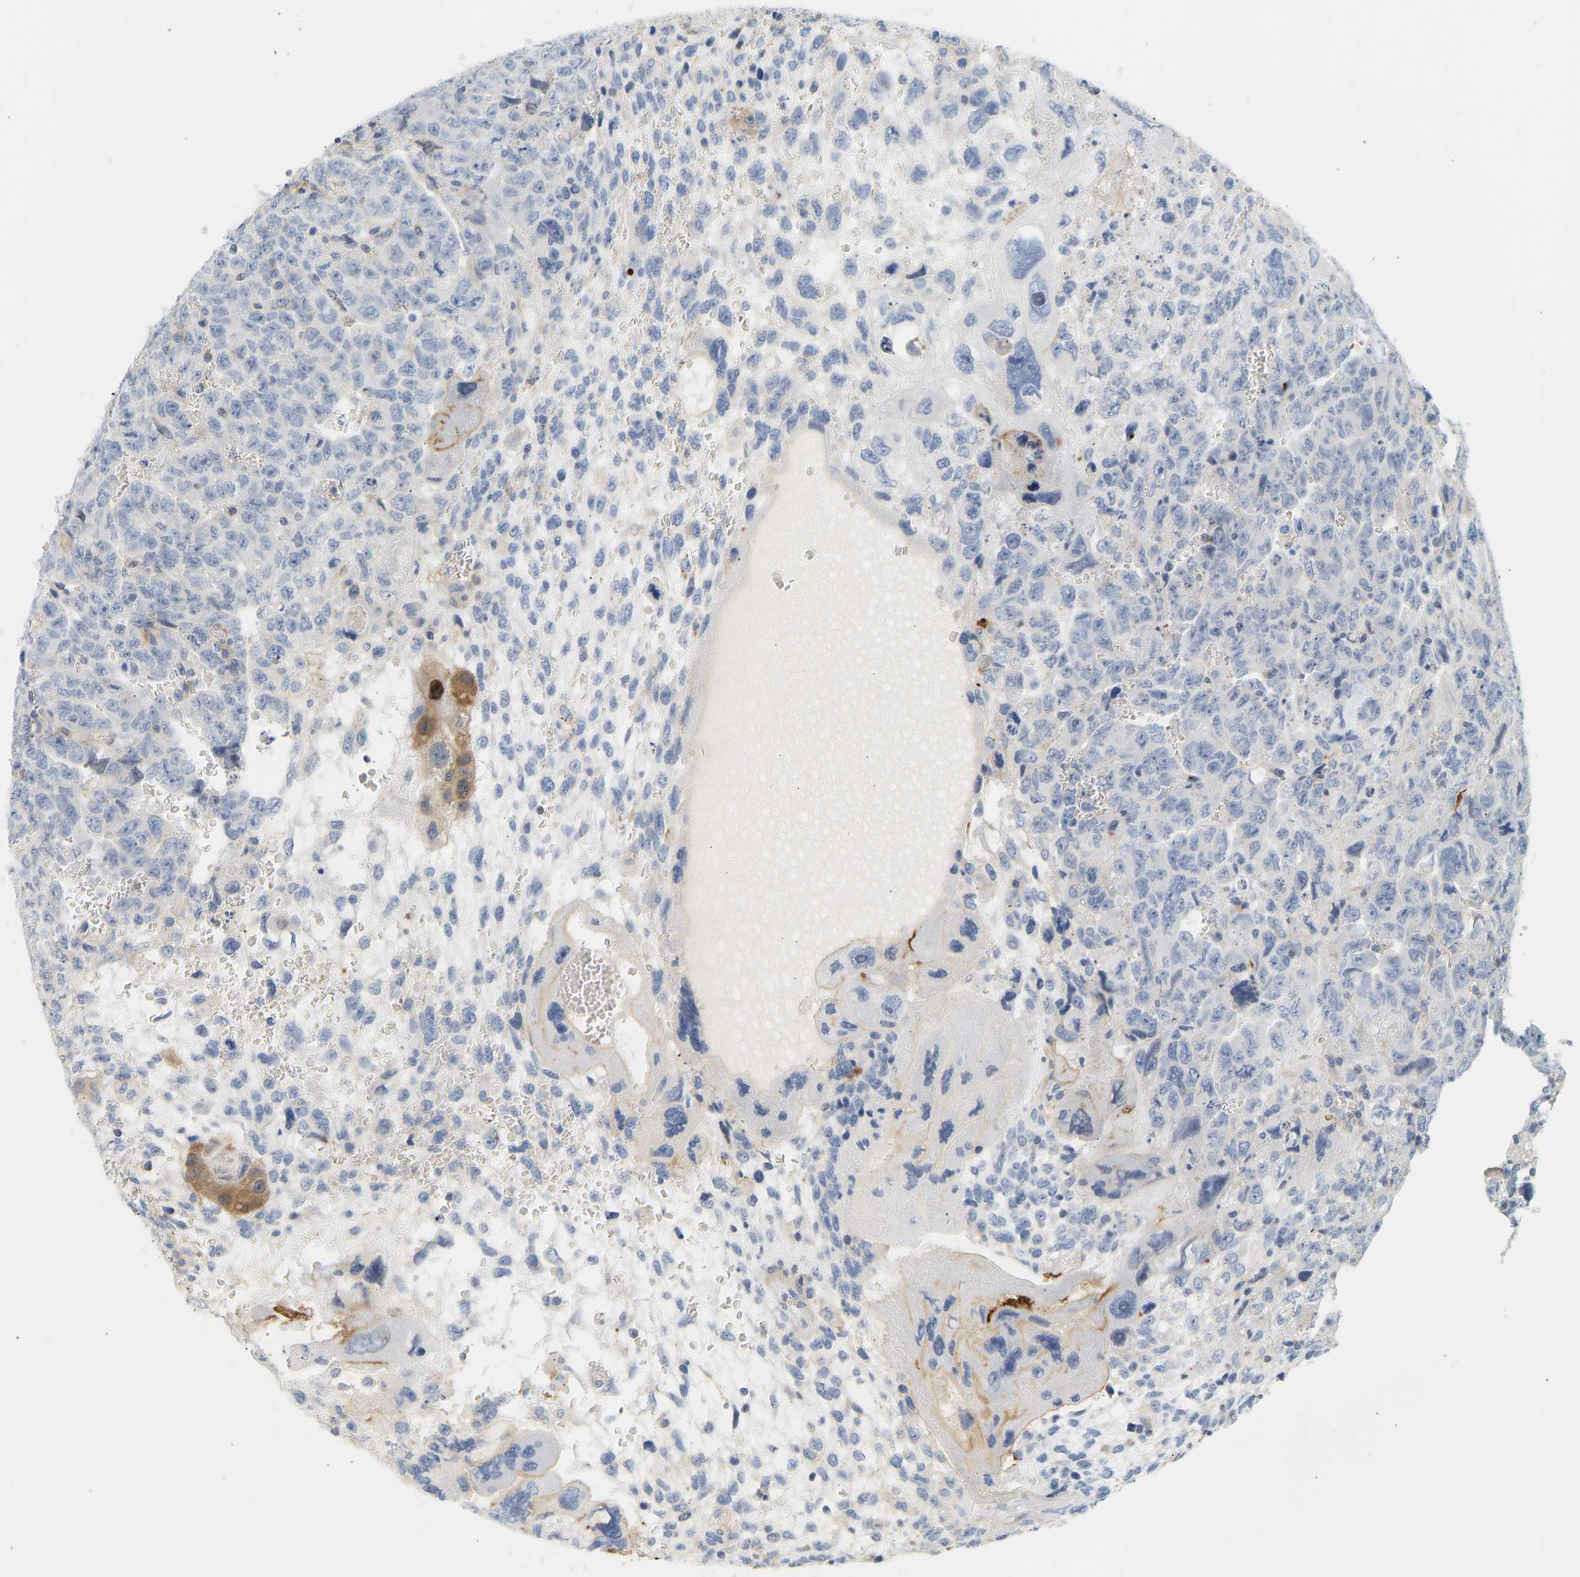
{"staining": {"intensity": "moderate", "quantity": "<25%", "location": "cytoplasmic/membranous"}, "tissue": "testis cancer", "cell_type": "Tumor cells", "image_type": "cancer", "snomed": [{"axis": "morphology", "description": "Carcinoma, Embryonal, NOS"}, {"axis": "topography", "description": "Testis"}], "caption": "Immunohistochemistry (IHC) (DAB) staining of human testis cancer reveals moderate cytoplasmic/membranous protein staining in about <25% of tumor cells. (brown staining indicates protein expression, while blue staining denotes nuclei).", "gene": "BVES", "patient": {"sex": "male", "age": 28}}